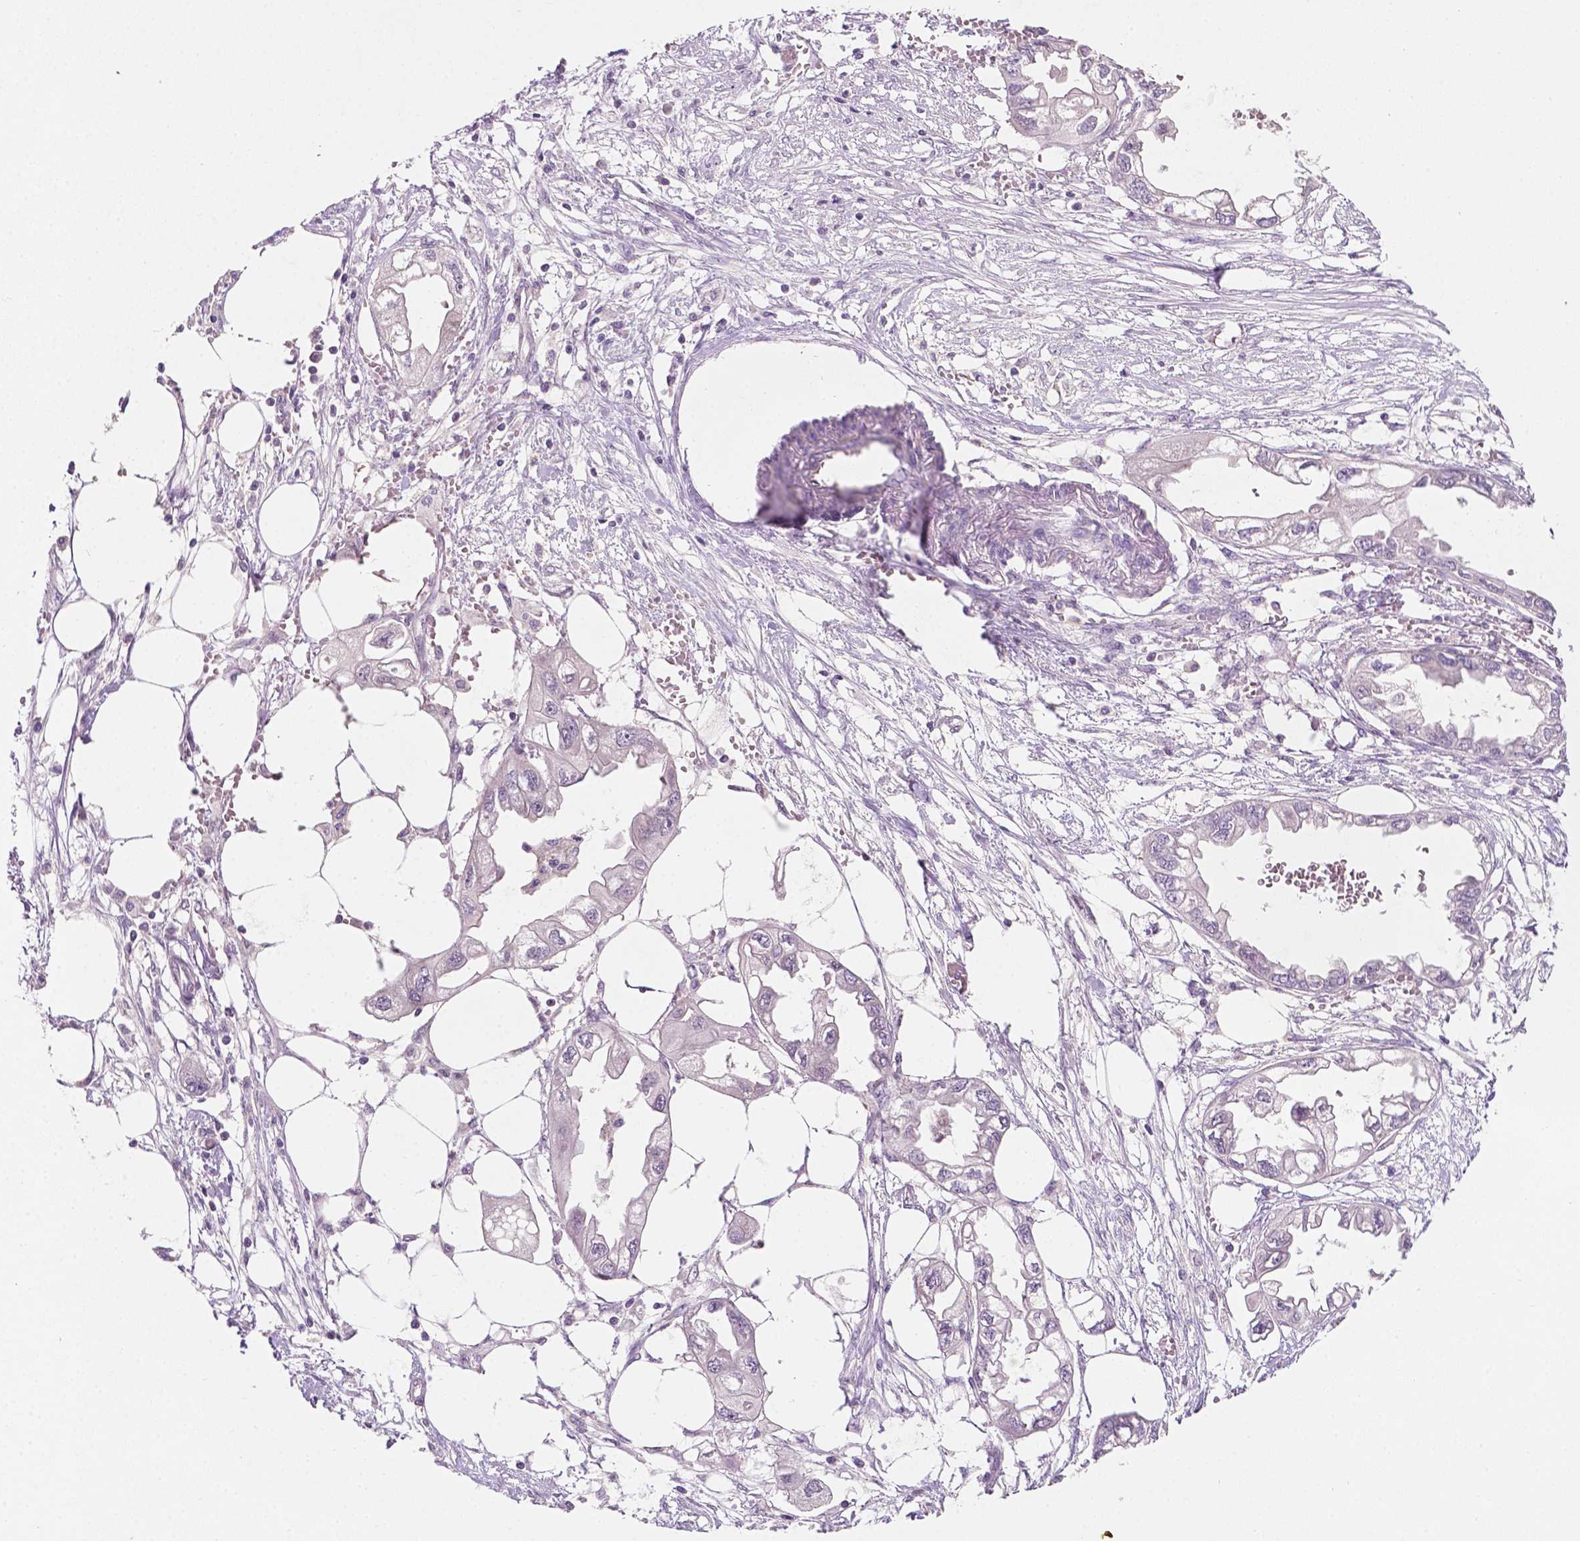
{"staining": {"intensity": "negative", "quantity": "none", "location": "none"}, "tissue": "endometrial cancer", "cell_type": "Tumor cells", "image_type": "cancer", "snomed": [{"axis": "morphology", "description": "Adenocarcinoma, NOS"}, {"axis": "morphology", "description": "Adenocarcinoma, metastatic, NOS"}, {"axis": "topography", "description": "Adipose tissue"}, {"axis": "topography", "description": "Endometrium"}], "caption": "This photomicrograph is of metastatic adenocarcinoma (endometrial) stained with IHC to label a protein in brown with the nuclei are counter-stained blue. There is no positivity in tumor cells.", "gene": "EGFR", "patient": {"sex": "female", "age": 67}}